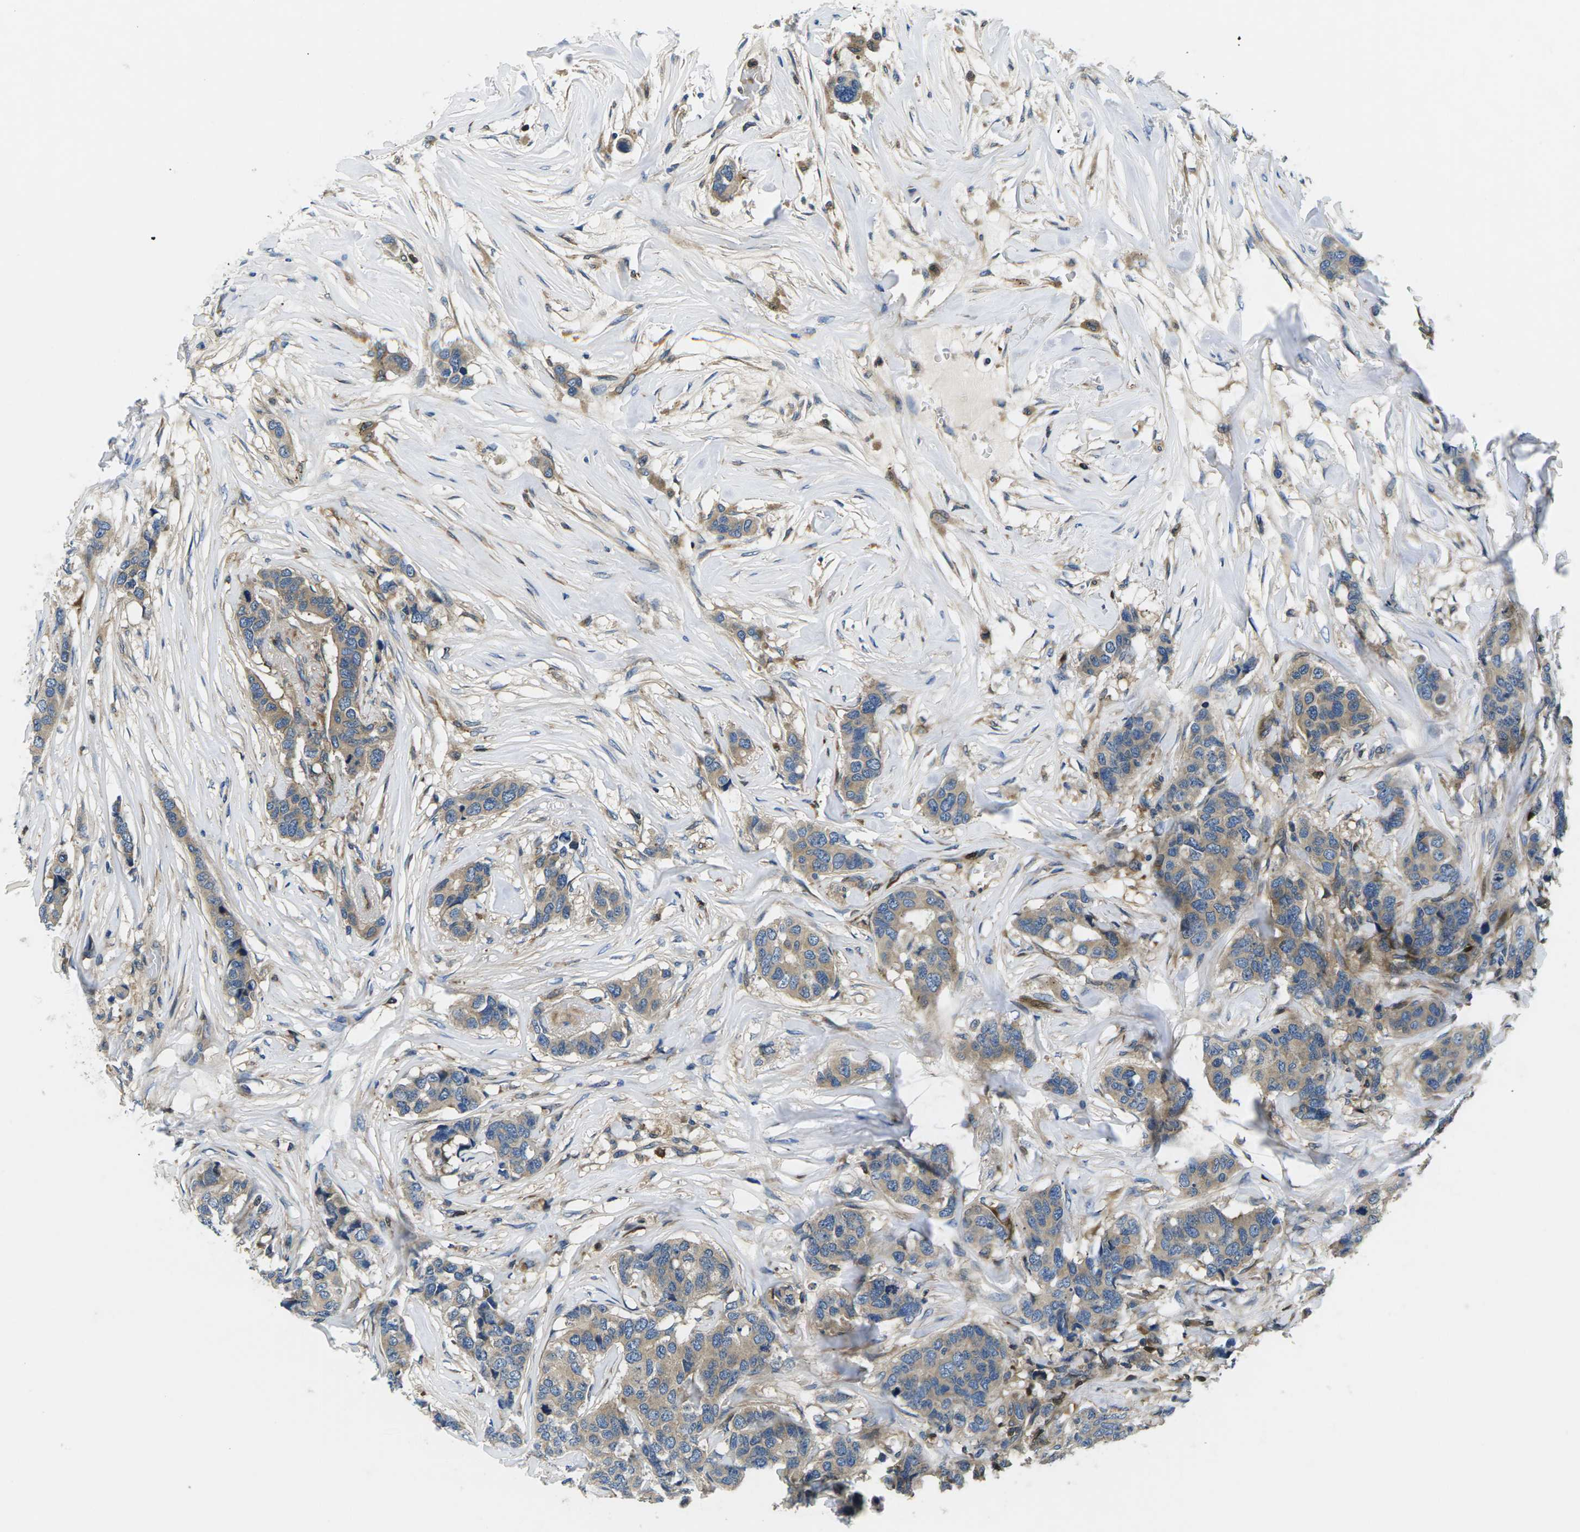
{"staining": {"intensity": "moderate", "quantity": ">75%", "location": "cytoplasmic/membranous"}, "tissue": "breast cancer", "cell_type": "Tumor cells", "image_type": "cancer", "snomed": [{"axis": "morphology", "description": "Lobular carcinoma"}, {"axis": "topography", "description": "Breast"}], "caption": "Protein expression by immunohistochemistry (IHC) shows moderate cytoplasmic/membranous positivity in approximately >75% of tumor cells in breast lobular carcinoma.", "gene": "PLCE1", "patient": {"sex": "female", "age": 59}}